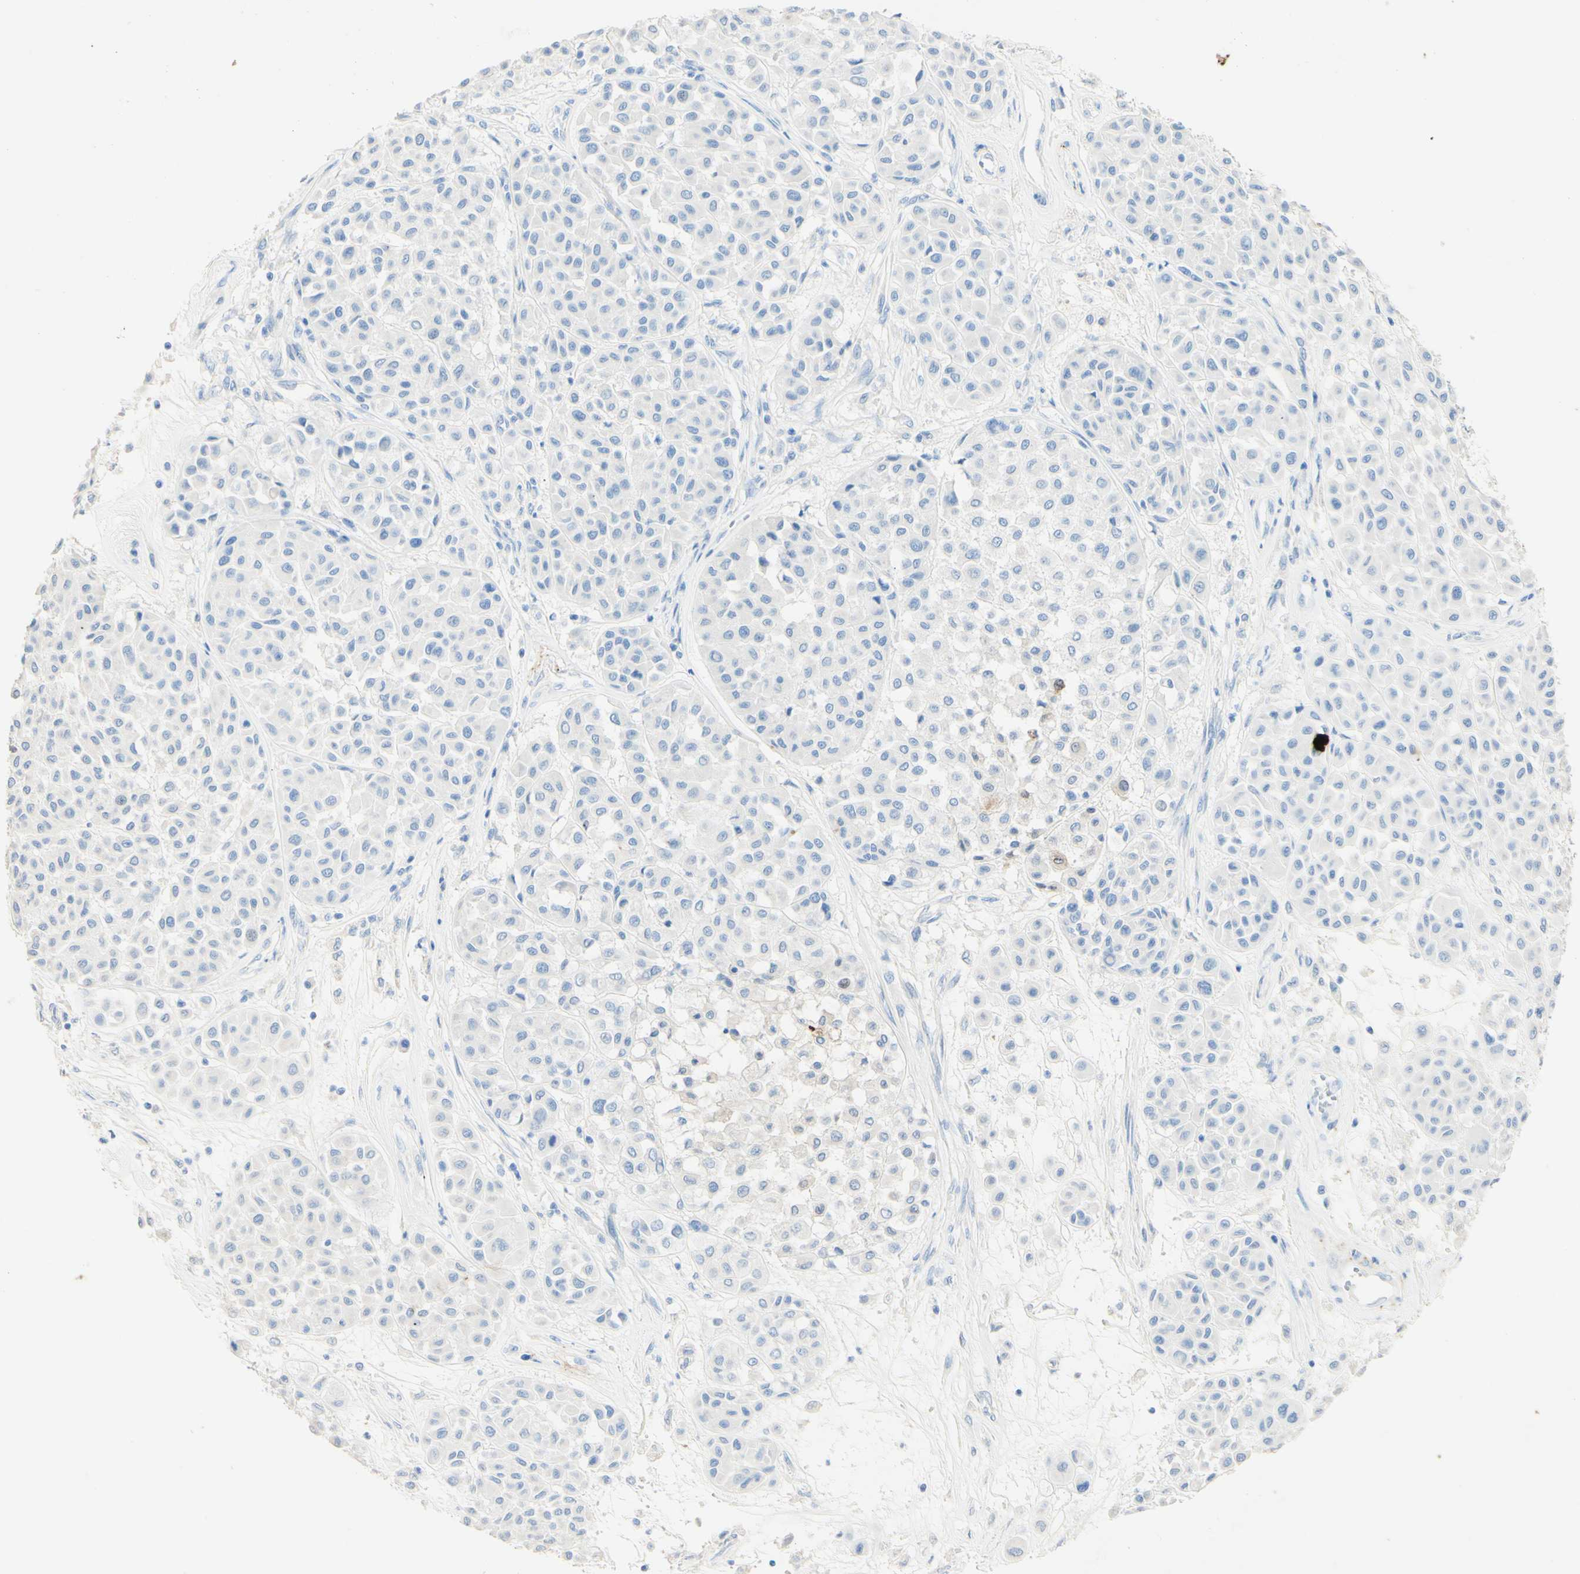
{"staining": {"intensity": "negative", "quantity": "none", "location": "none"}, "tissue": "melanoma", "cell_type": "Tumor cells", "image_type": "cancer", "snomed": [{"axis": "morphology", "description": "Malignant melanoma, Metastatic site"}, {"axis": "topography", "description": "Soft tissue"}], "caption": "Malignant melanoma (metastatic site) stained for a protein using IHC shows no positivity tumor cells.", "gene": "PIGR", "patient": {"sex": "male", "age": 41}}